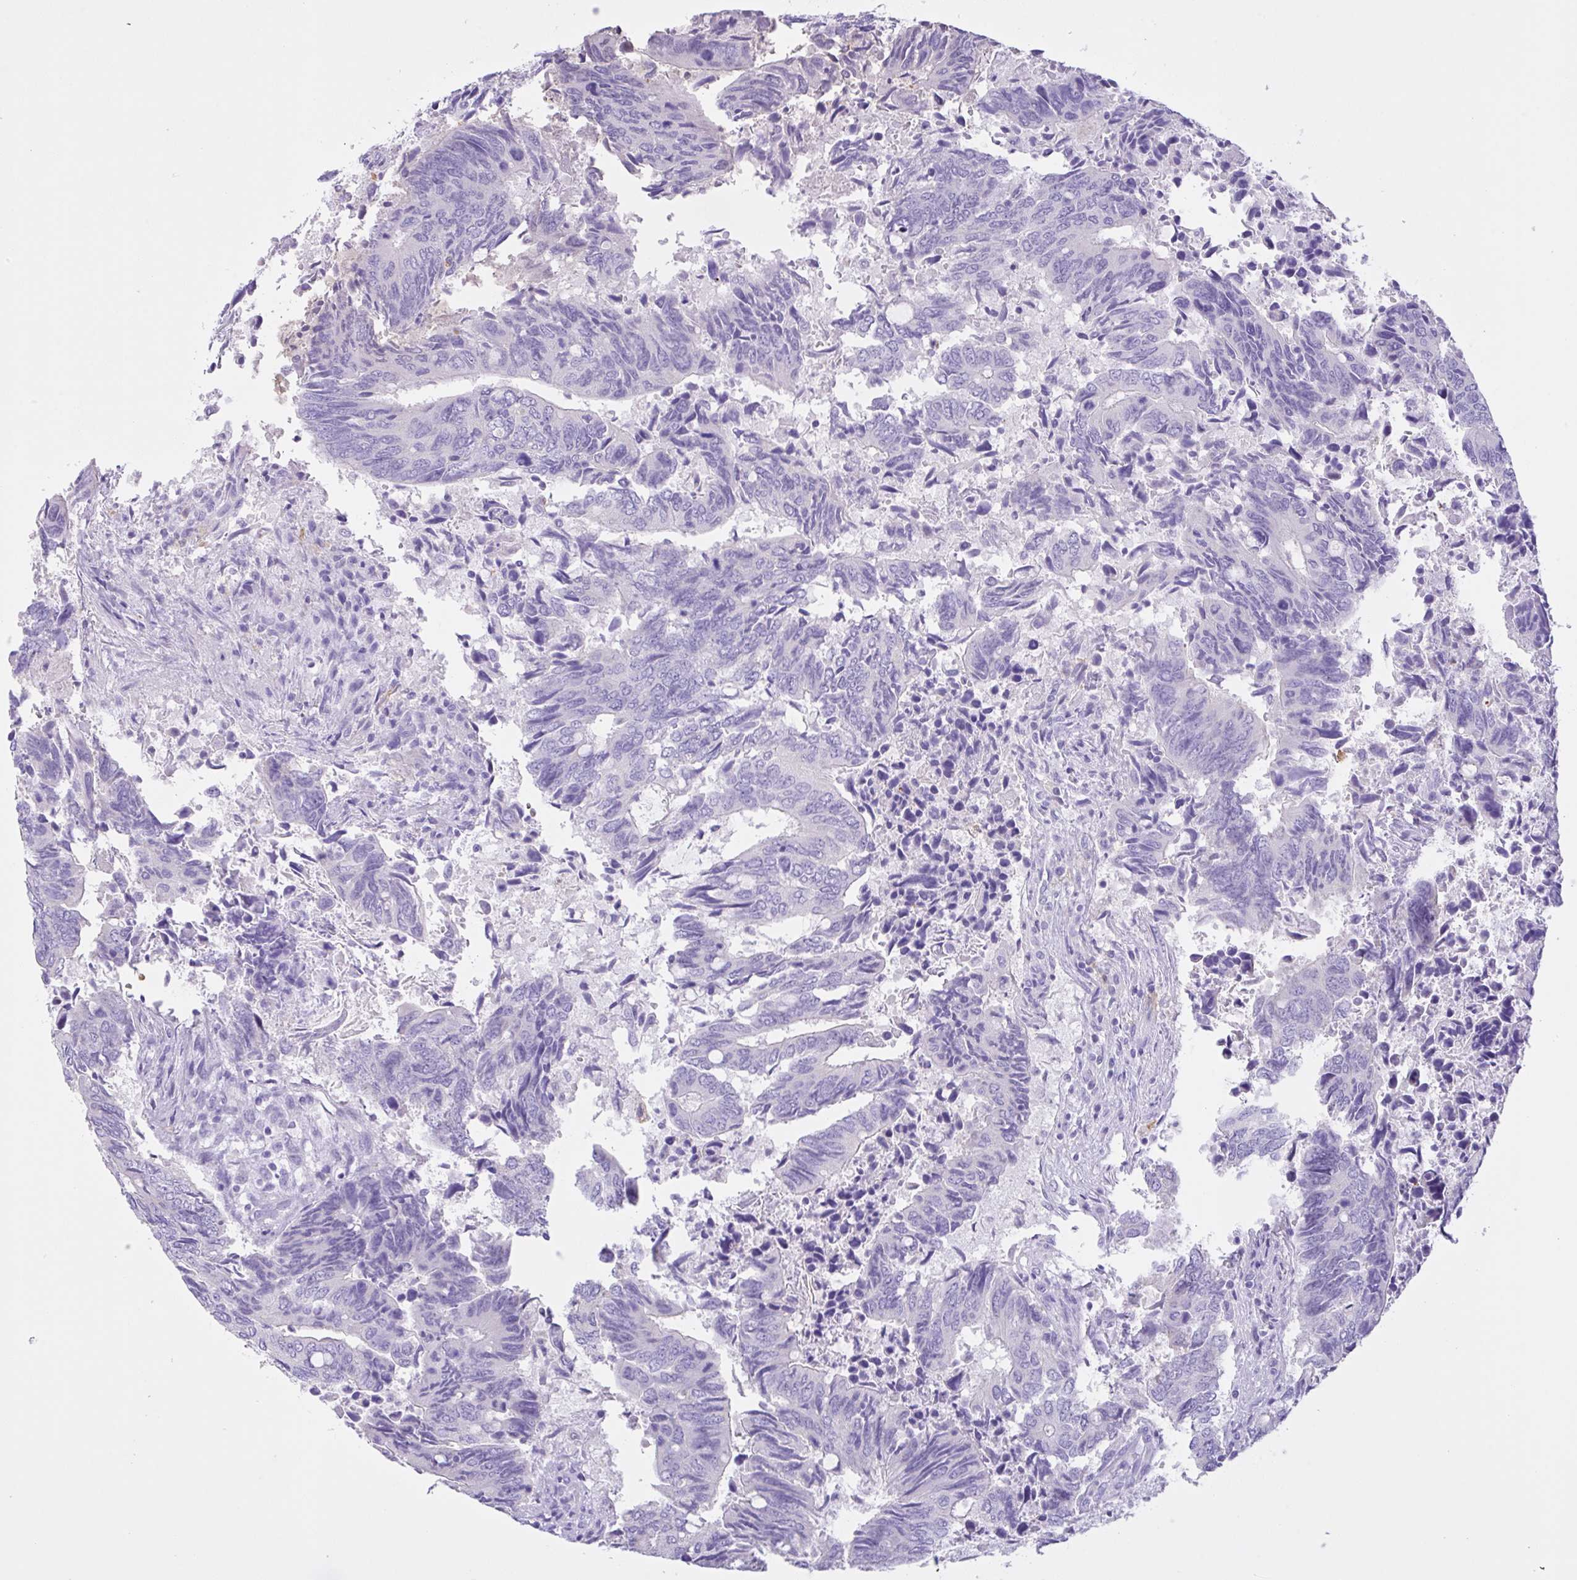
{"staining": {"intensity": "negative", "quantity": "none", "location": "none"}, "tissue": "colorectal cancer", "cell_type": "Tumor cells", "image_type": "cancer", "snomed": [{"axis": "morphology", "description": "Adenocarcinoma, NOS"}, {"axis": "topography", "description": "Colon"}], "caption": "This histopathology image is of colorectal cancer (adenocarcinoma) stained with IHC to label a protein in brown with the nuclei are counter-stained blue. There is no expression in tumor cells.", "gene": "CST11", "patient": {"sex": "male", "age": 87}}